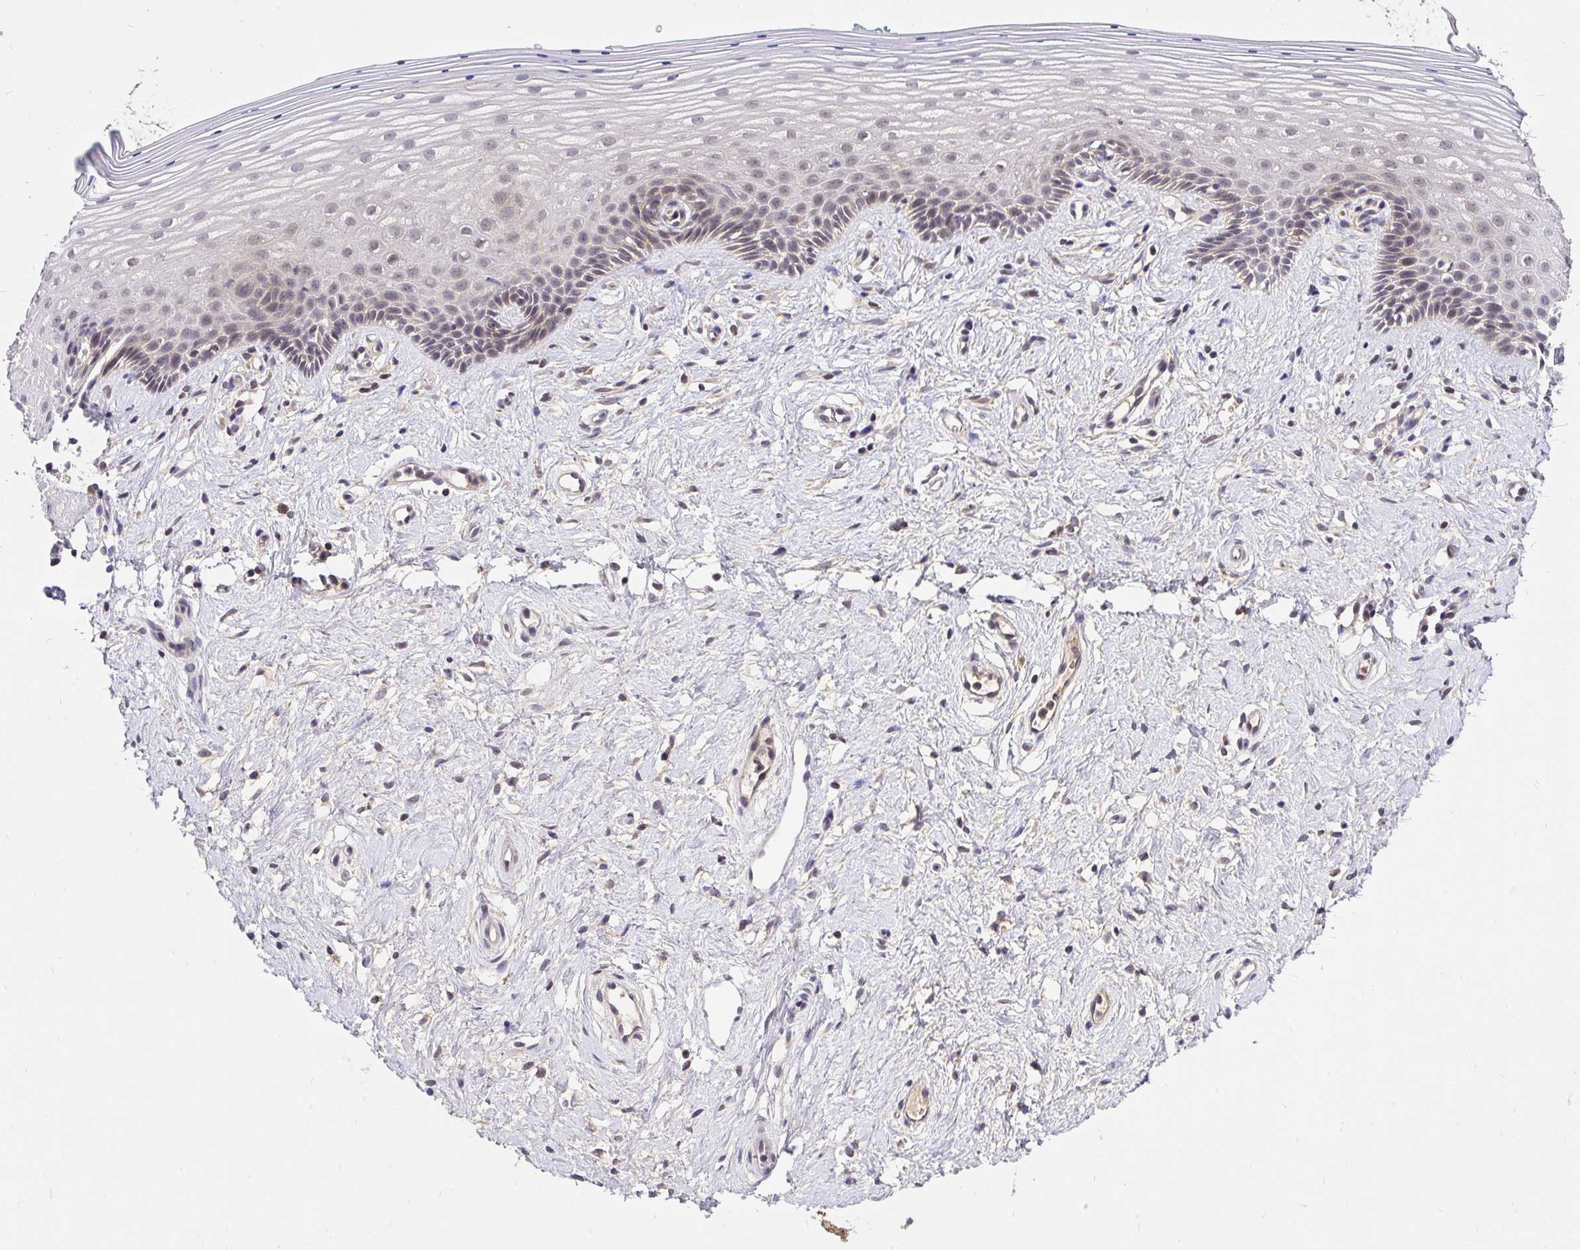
{"staining": {"intensity": "weak", "quantity": "<25%", "location": "nuclear"}, "tissue": "vagina", "cell_type": "Squamous epithelial cells", "image_type": "normal", "snomed": [{"axis": "morphology", "description": "Normal tissue, NOS"}, {"axis": "topography", "description": "Vagina"}], "caption": "Vagina was stained to show a protein in brown. There is no significant positivity in squamous epithelial cells. Brightfield microscopy of immunohistochemistry (IHC) stained with DAB (brown) and hematoxylin (blue), captured at high magnification.", "gene": "UBE2M", "patient": {"sex": "female", "age": 42}}